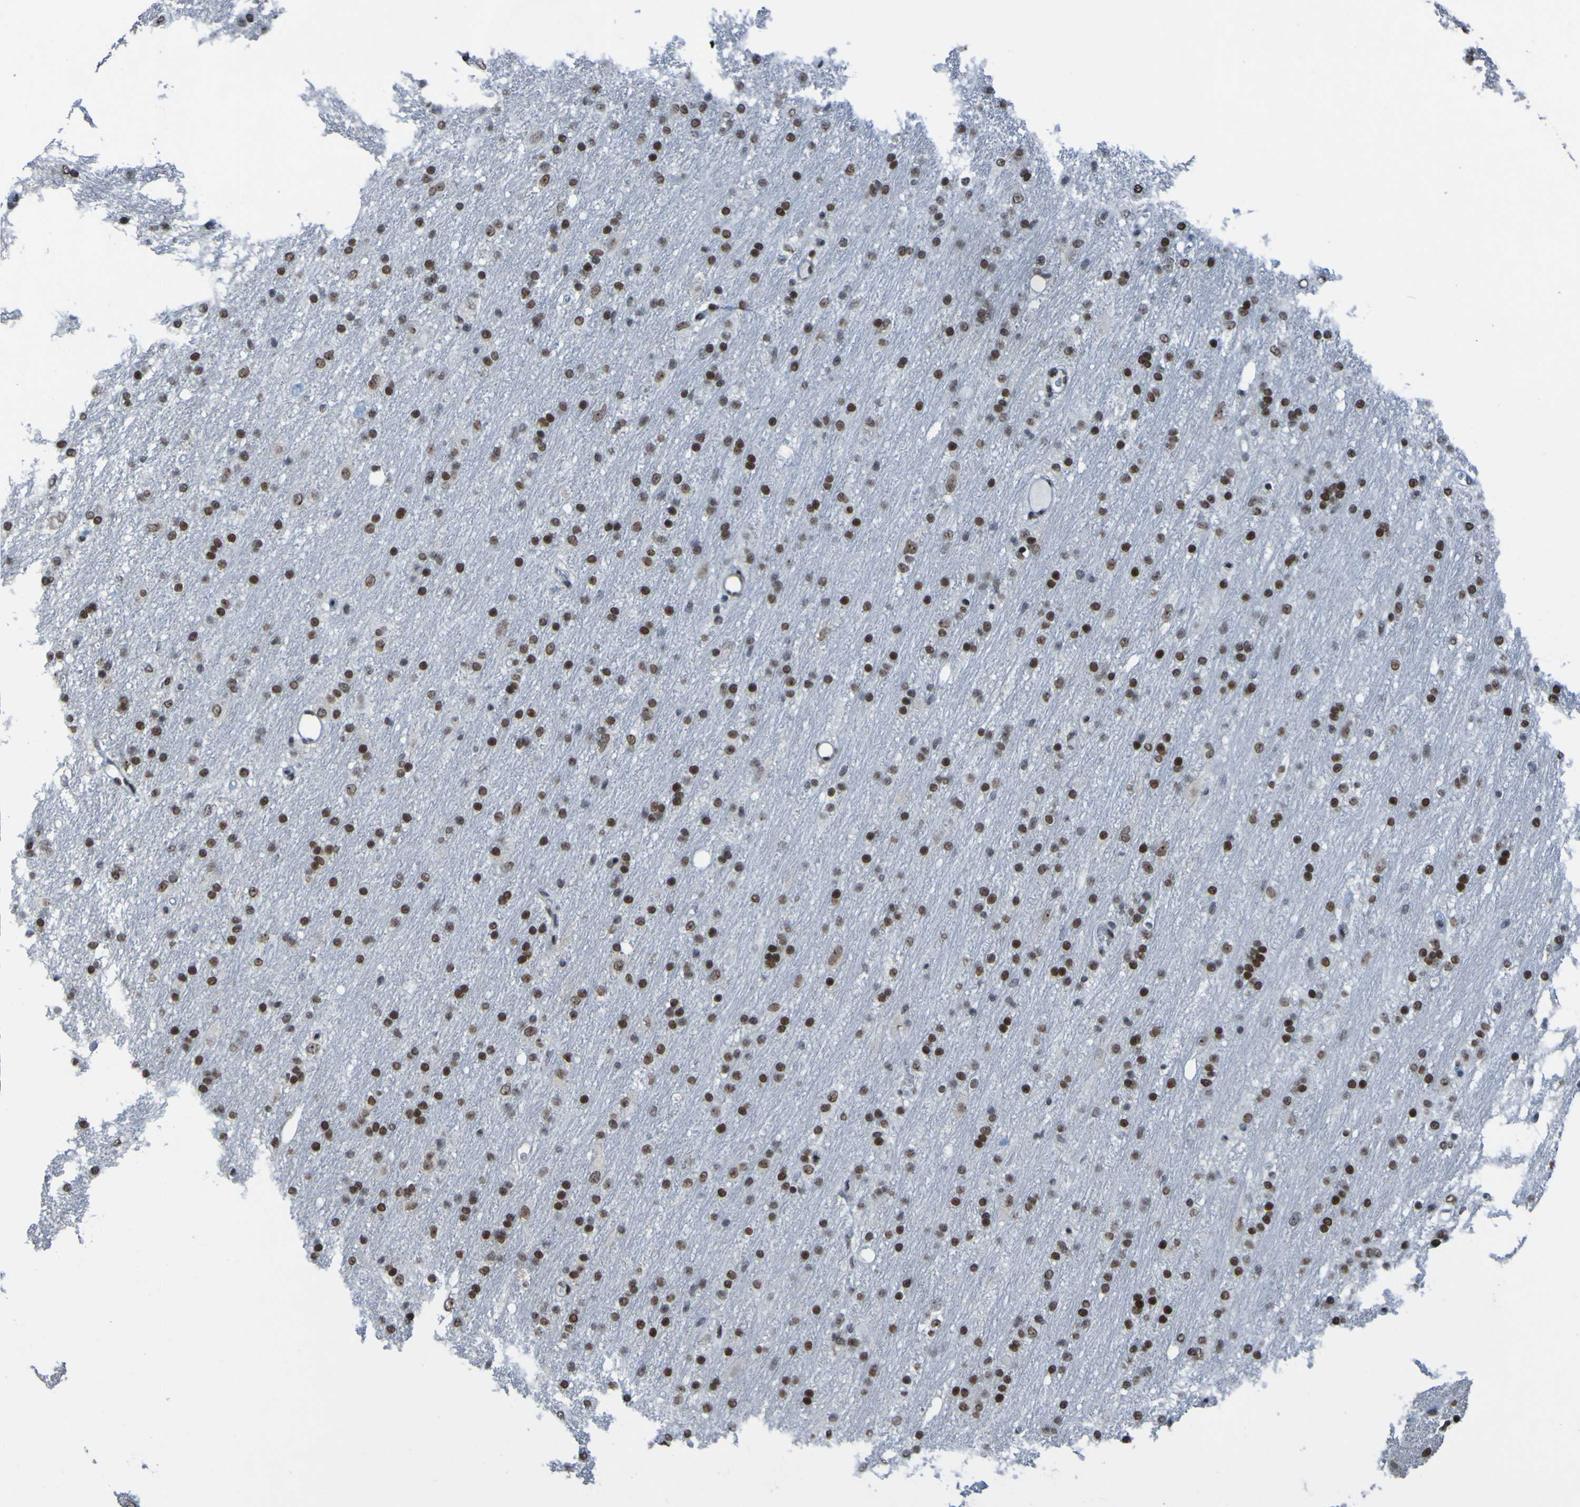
{"staining": {"intensity": "strong", "quantity": ">75%", "location": "nuclear"}, "tissue": "glioma", "cell_type": "Tumor cells", "image_type": "cancer", "snomed": [{"axis": "morphology", "description": "Glioma, malignant, Low grade"}, {"axis": "topography", "description": "Brain"}], "caption": "Protein expression analysis of malignant glioma (low-grade) exhibits strong nuclear expression in about >75% of tumor cells.", "gene": "PHF2", "patient": {"sex": "male", "age": 77}}